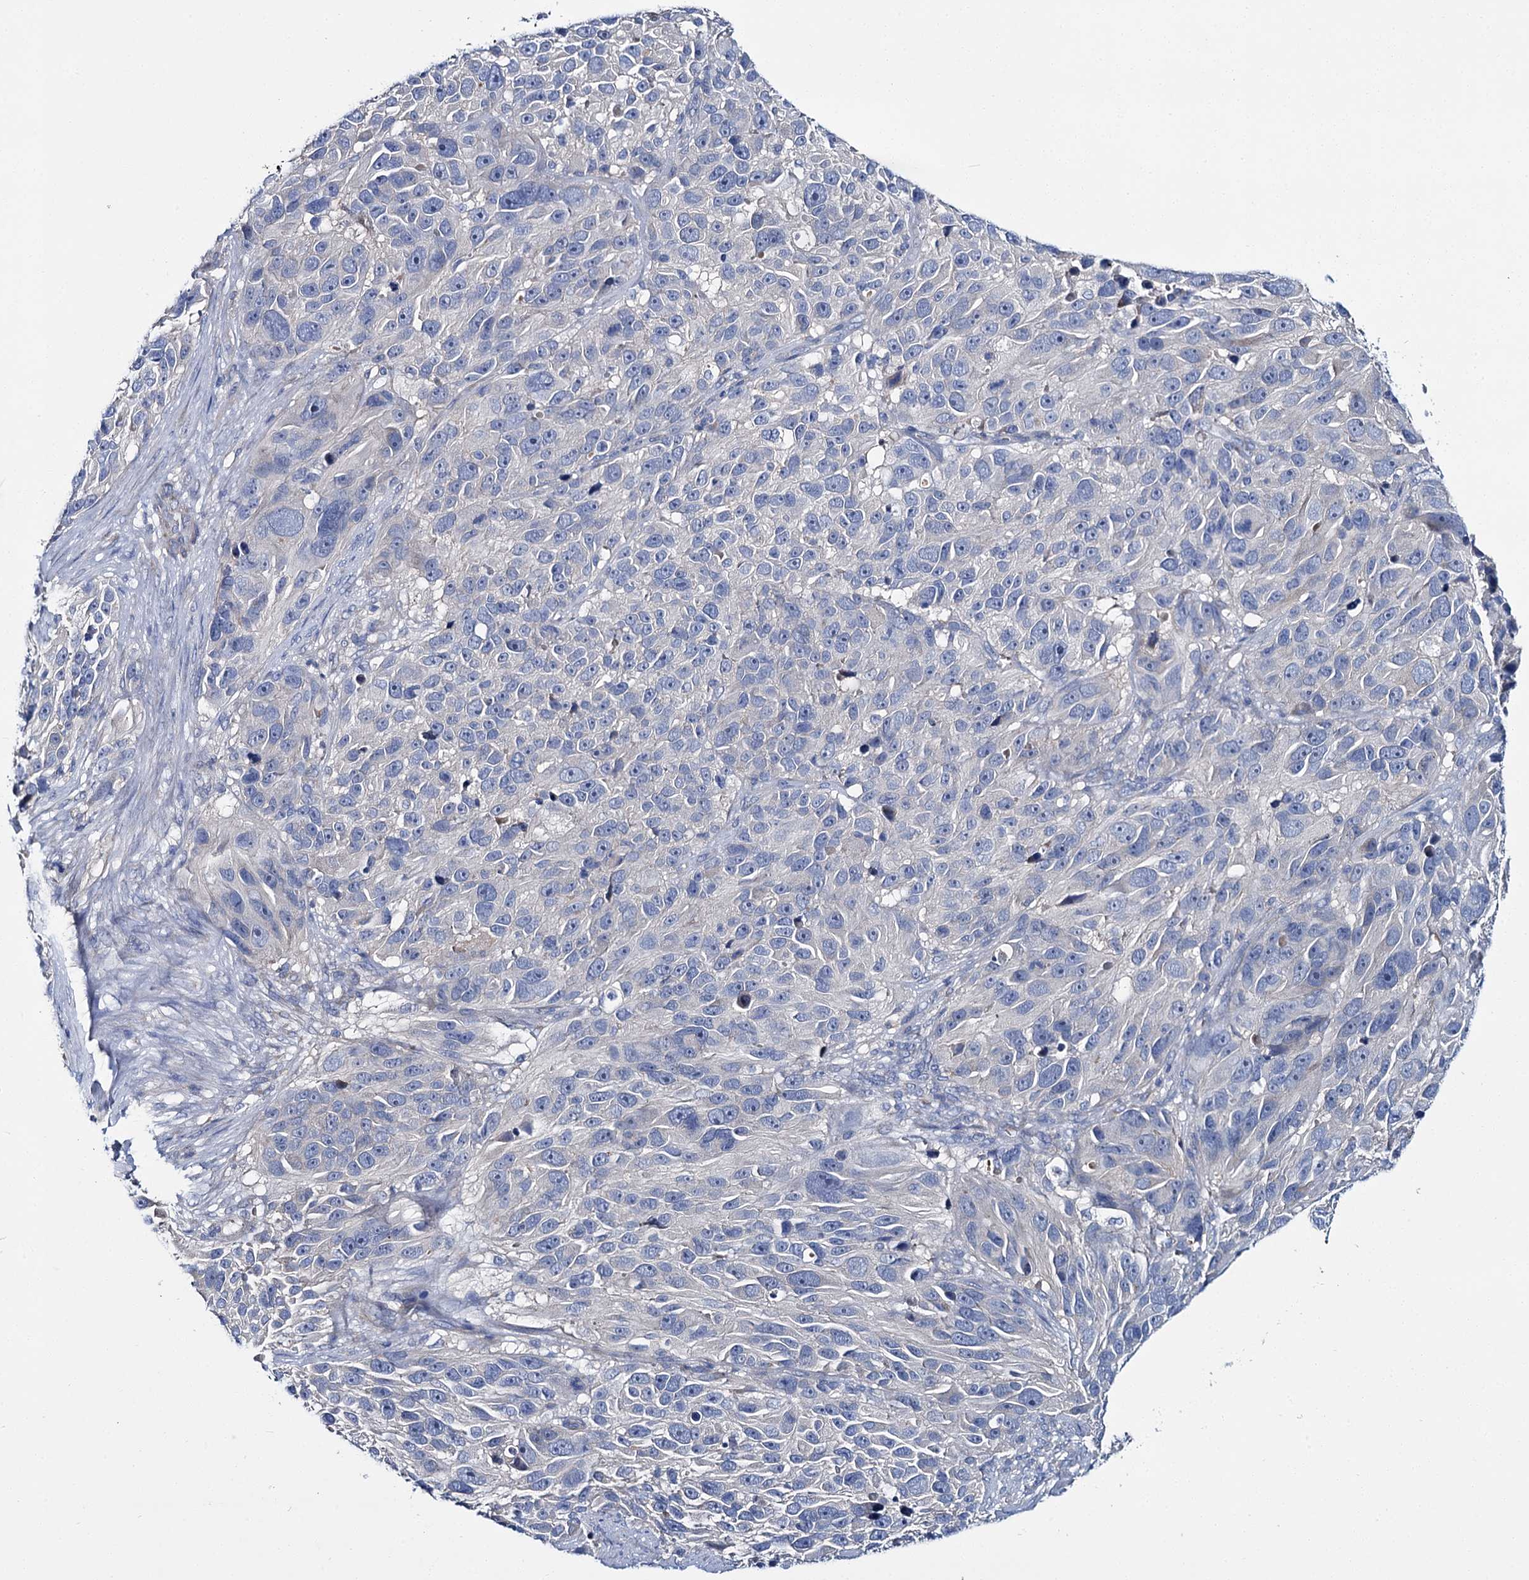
{"staining": {"intensity": "negative", "quantity": "none", "location": "none"}, "tissue": "melanoma", "cell_type": "Tumor cells", "image_type": "cancer", "snomed": [{"axis": "morphology", "description": "Malignant melanoma, NOS"}, {"axis": "topography", "description": "Skin"}], "caption": "IHC image of neoplastic tissue: melanoma stained with DAB (3,3'-diaminobenzidine) displays no significant protein expression in tumor cells.", "gene": "ATG2A", "patient": {"sex": "male", "age": 84}}